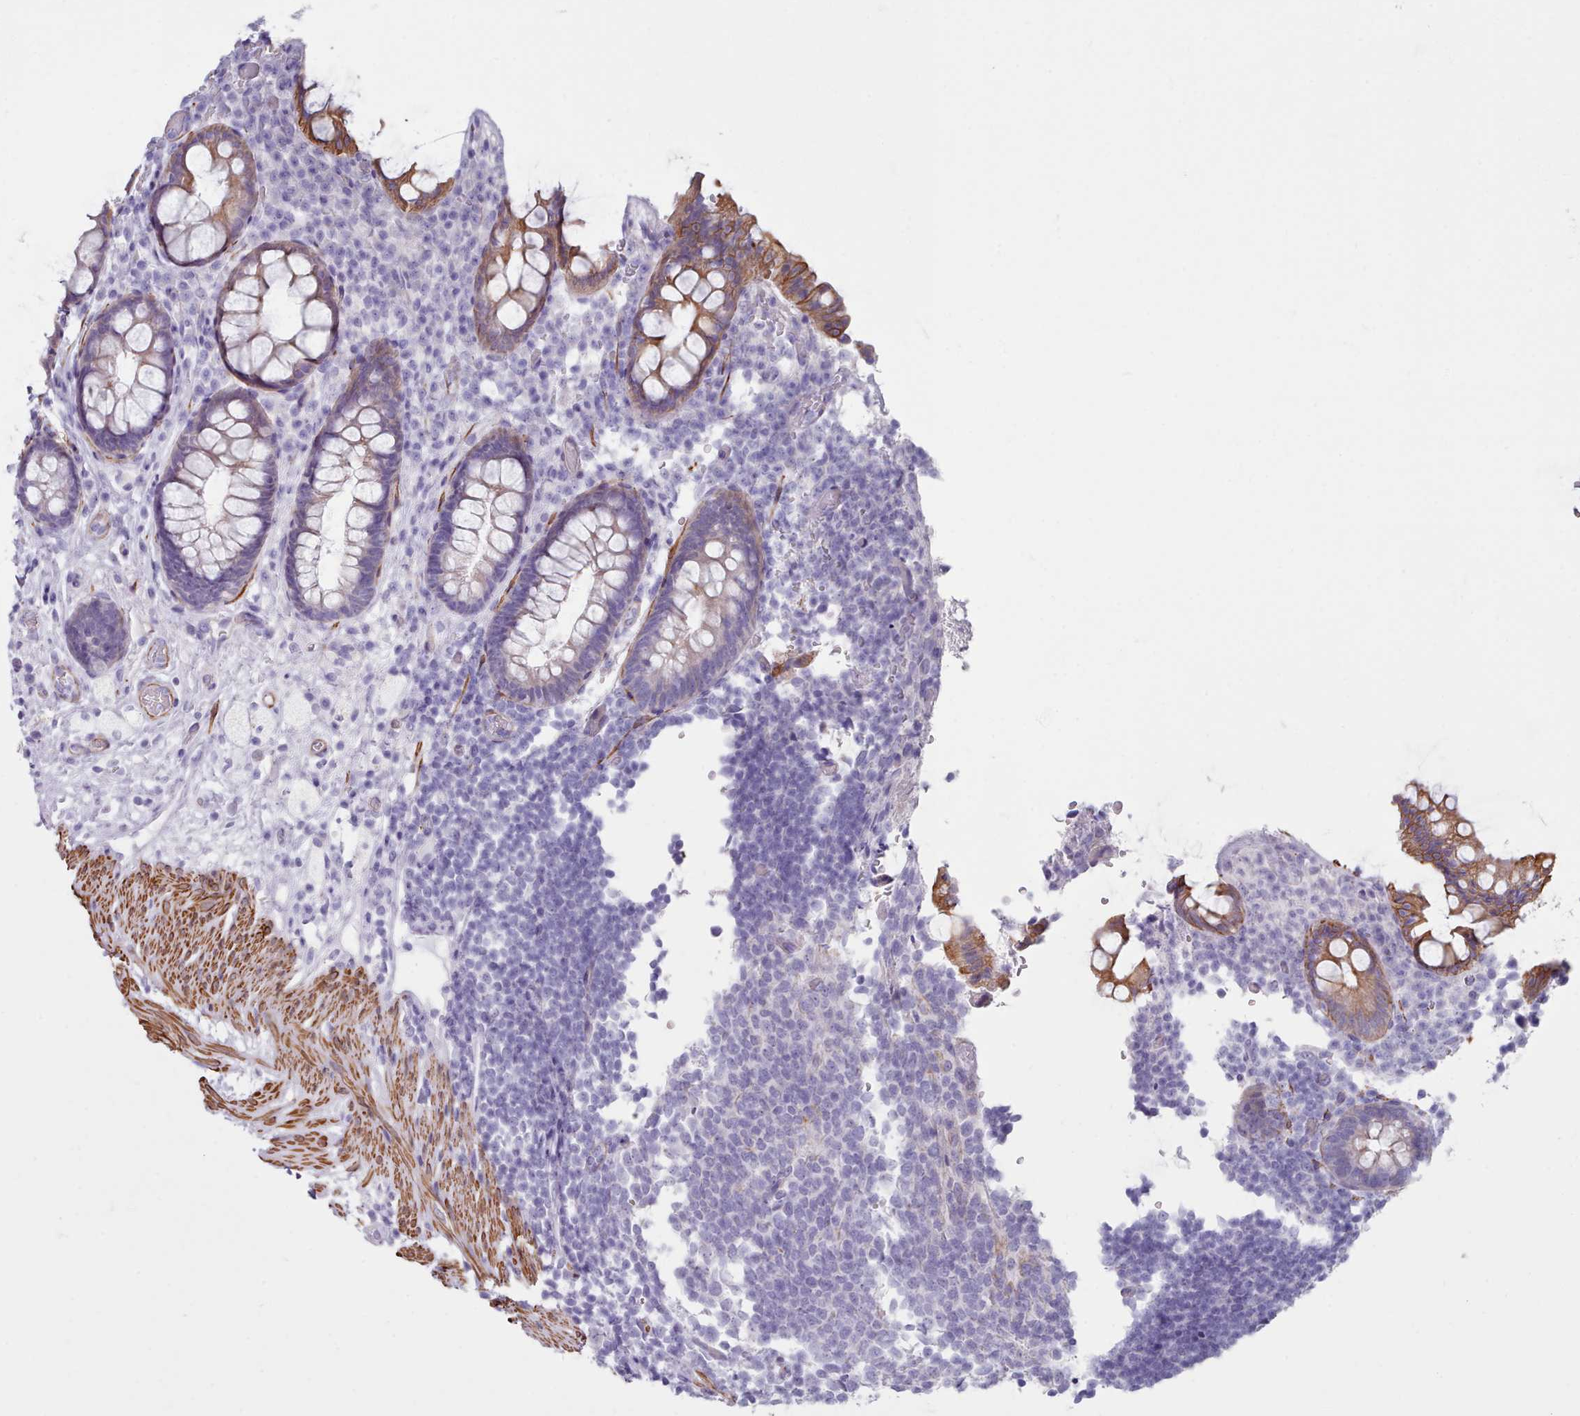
{"staining": {"intensity": "moderate", "quantity": "25%-75%", "location": "cytoplasmic/membranous"}, "tissue": "rectum", "cell_type": "Glandular cells", "image_type": "normal", "snomed": [{"axis": "morphology", "description": "Normal tissue, NOS"}, {"axis": "topography", "description": "Rectum"}, {"axis": "topography", "description": "Peripheral nerve tissue"}], "caption": "Glandular cells reveal medium levels of moderate cytoplasmic/membranous positivity in approximately 25%-75% of cells in unremarkable rectum. (DAB (3,3'-diaminobenzidine) = brown stain, brightfield microscopy at high magnification).", "gene": "FPGS", "patient": {"sex": "female", "age": 69}}